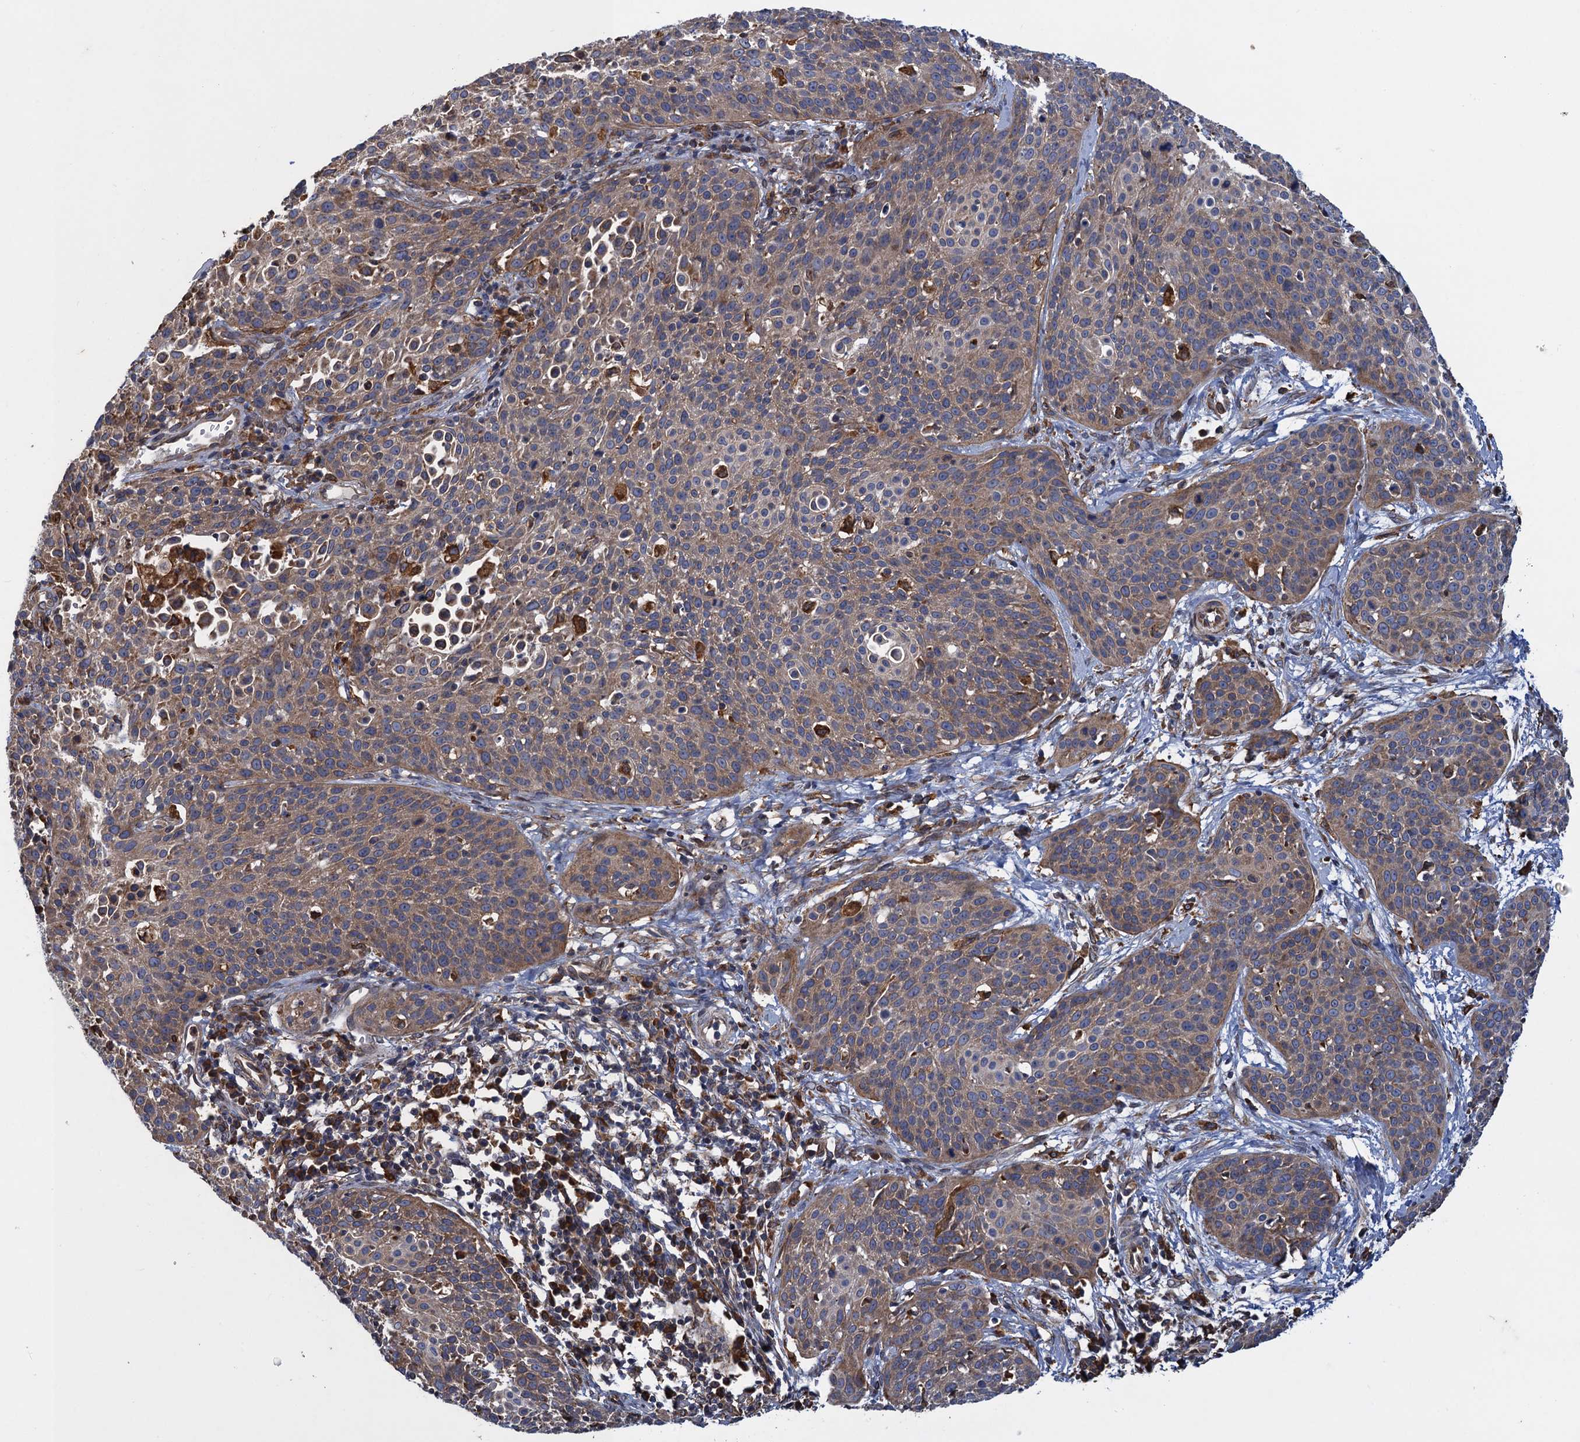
{"staining": {"intensity": "weak", "quantity": ">75%", "location": "cytoplasmic/membranous"}, "tissue": "cervical cancer", "cell_type": "Tumor cells", "image_type": "cancer", "snomed": [{"axis": "morphology", "description": "Squamous cell carcinoma, NOS"}, {"axis": "topography", "description": "Cervix"}], "caption": "Tumor cells reveal low levels of weak cytoplasmic/membranous positivity in approximately >75% of cells in human cervical cancer (squamous cell carcinoma).", "gene": "ARMC5", "patient": {"sex": "female", "age": 38}}